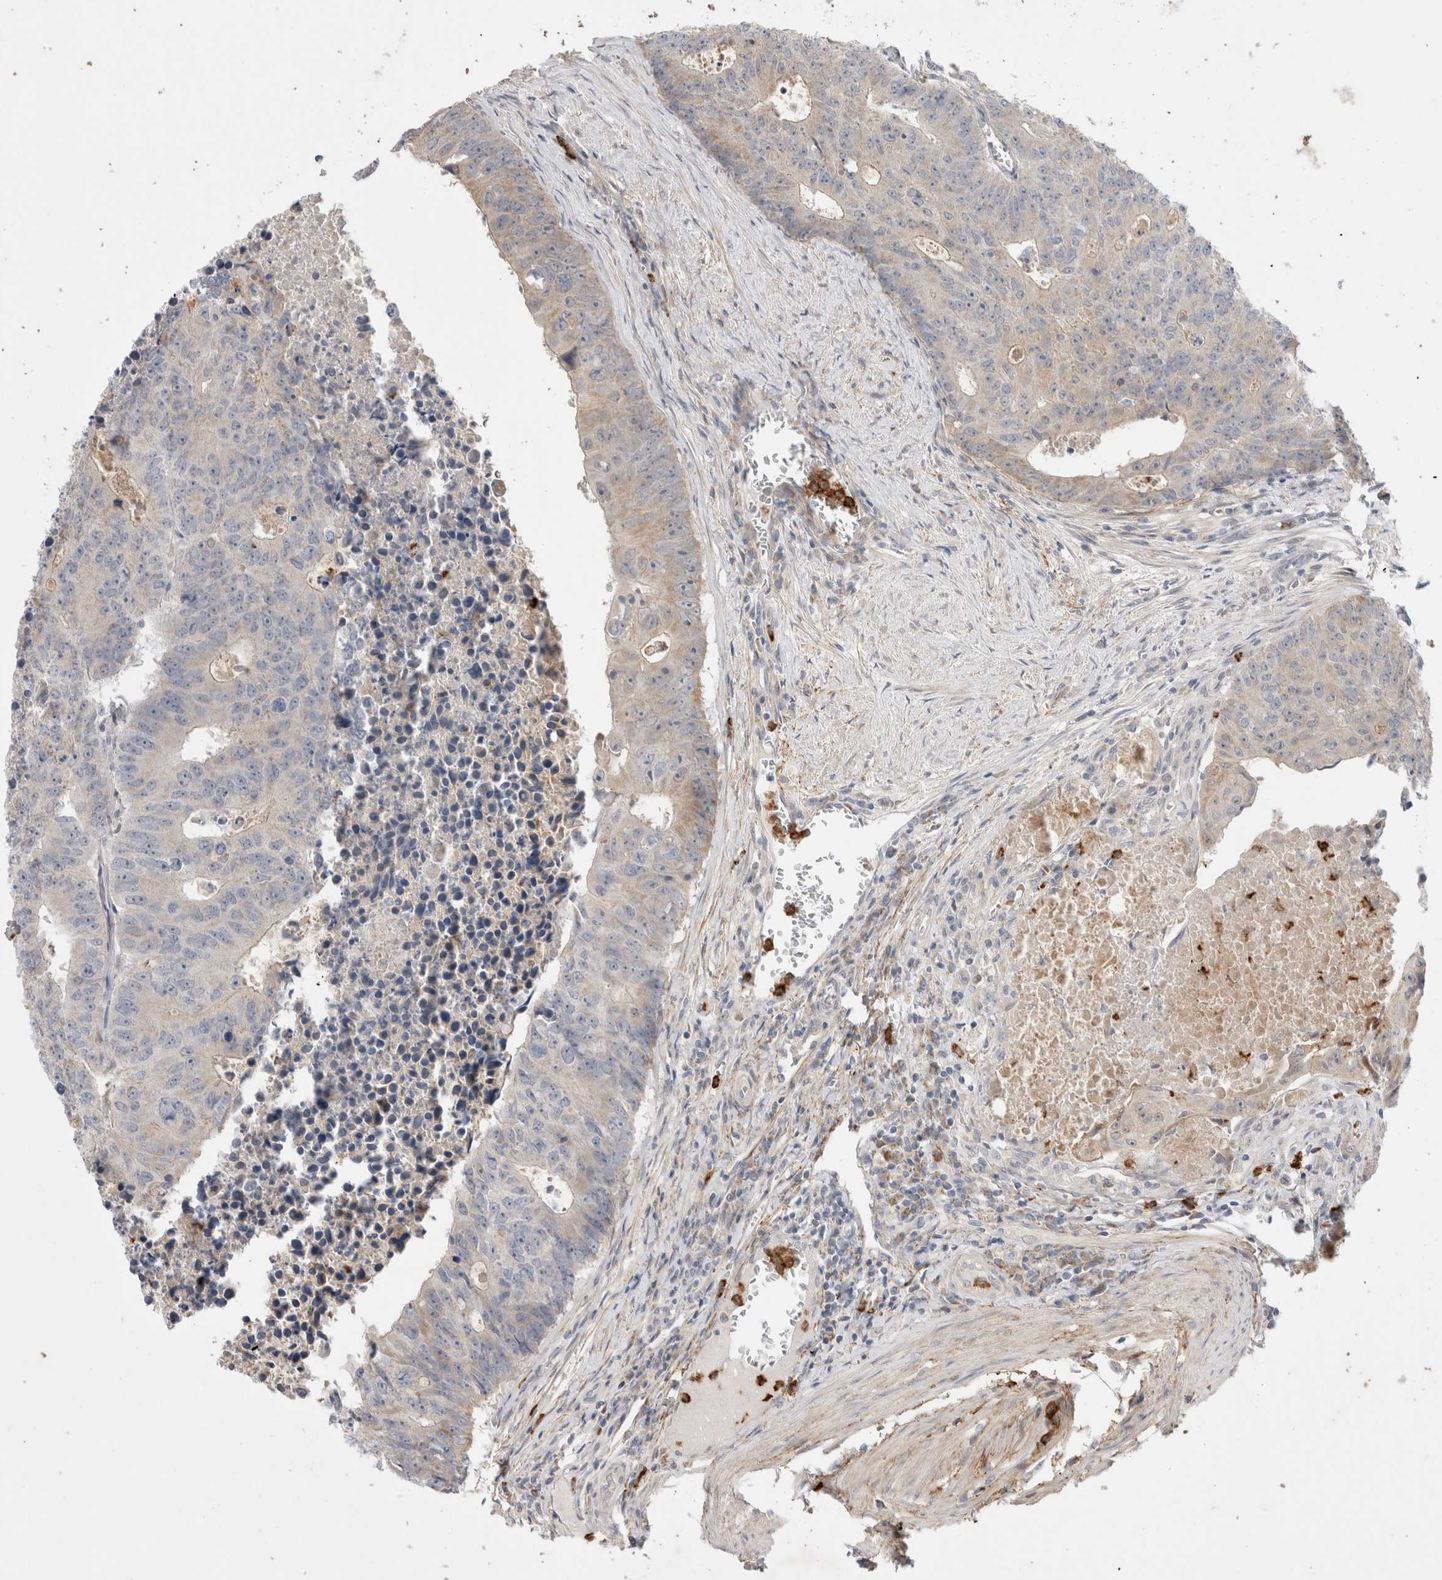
{"staining": {"intensity": "moderate", "quantity": "<25%", "location": "cytoplasmic/membranous"}, "tissue": "colorectal cancer", "cell_type": "Tumor cells", "image_type": "cancer", "snomed": [{"axis": "morphology", "description": "Adenocarcinoma, NOS"}, {"axis": "topography", "description": "Colon"}], "caption": "Immunohistochemical staining of human colorectal cancer reveals low levels of moderate cytoplasmic/membranous expression in about <25% of tumor cells. The protein is stained brown, and the nuclei are stained in blue (DAB (3,3'-diaminobenzidine) IHC with brightfield microscopy, high magnification).", "gene": "GSDMB", "patient": {"sex": "male", "age": 87}}